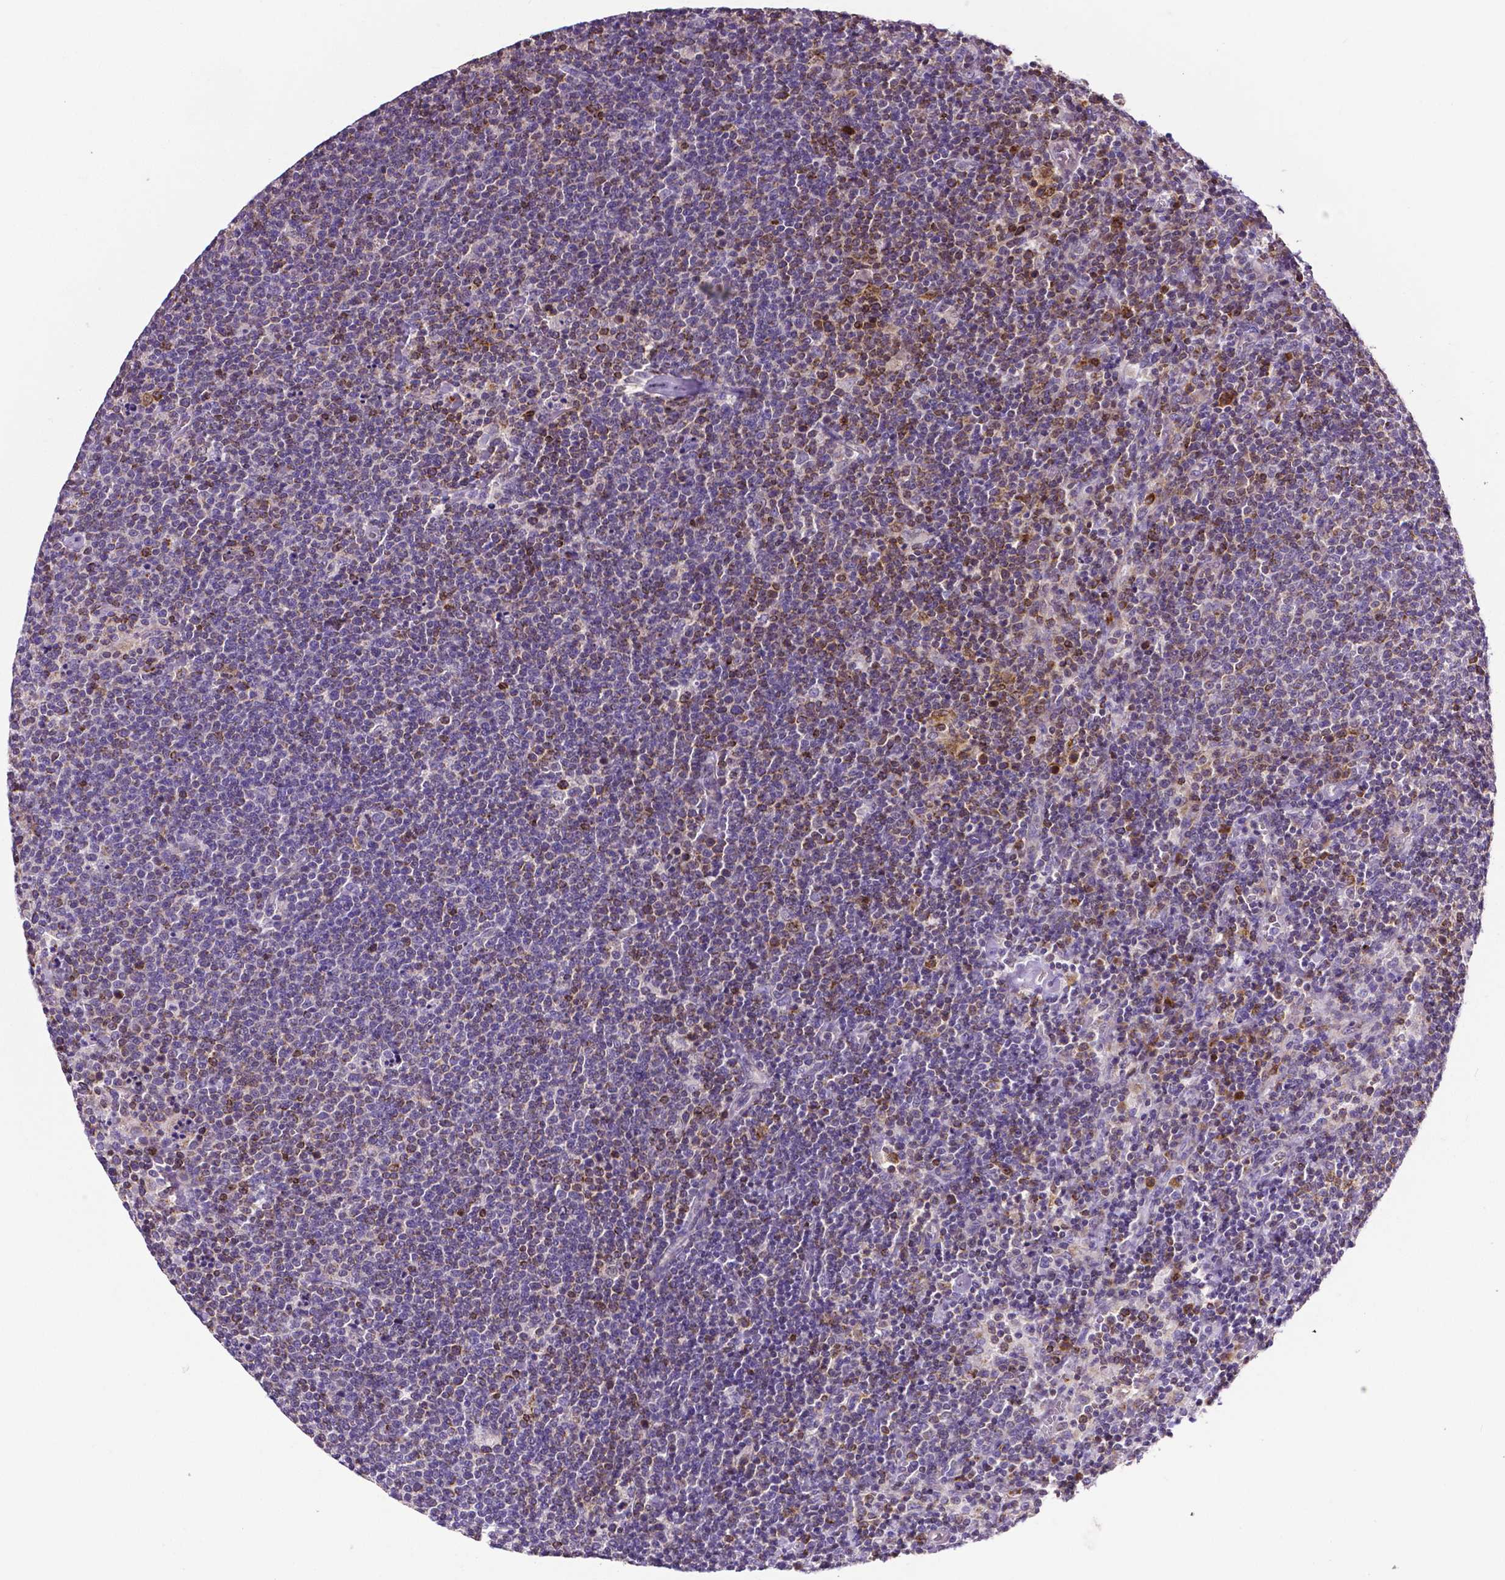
{"staining": {"intensity": "moderate", "quantity": "<25%", "location": "cytoplasmic/membranous"}, "tissue": "lymphoma", "cell_type": "Tumor cells", "image_type": "cancer", "snomed": [{"axis": "morphology", "description": "Malignant lymphoma, non-Hodgkin's type, High grade"}, {"axis": "topography", "description": "Lymph node"}], "caption": "This is a histology image of IHC staining of lymphoma, which shows moderate expression in the cytoplasmic/membranous of tumor cells.", "gene": "MCL1", "patient": {"sex": "male", "age": 61}}